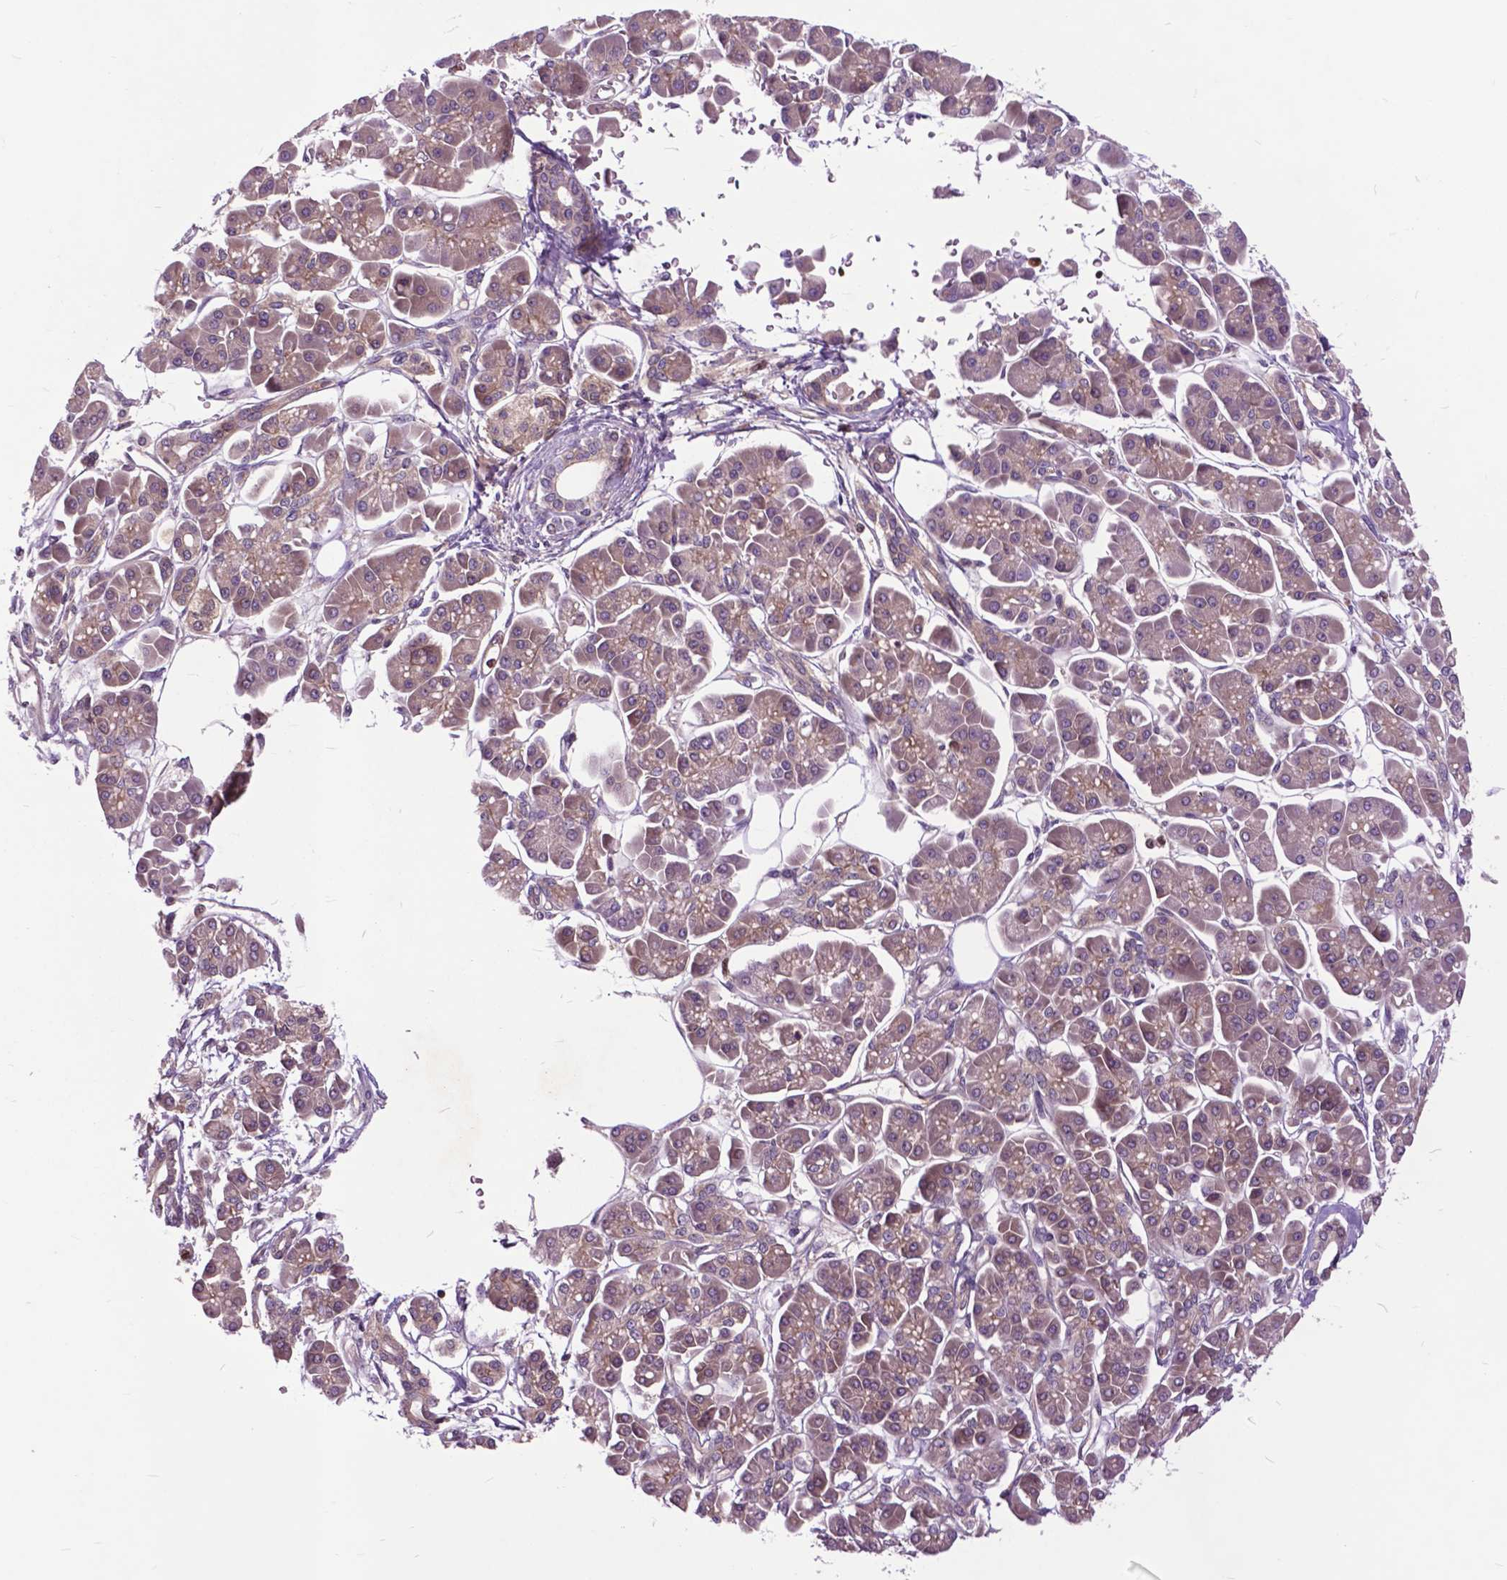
{"staining": {"intensity": "moderate", "quantity": ">75%", "location": "cytoplasmic/membranous"}, "tissue": "pancreatic cancer", "cell_type": "Tumor cells", "image_type": "cancer", "snomed": [{"axis": "morphology", "description": "Adenocarcinoma, NOS"}, {"axis": "topography", "description": "Pancreas"}], "caption": "DAB immunohistochemical staining of human pancreatic cancer (adenocarcinoma) reveals moderate cytoplasmic/membranous protein positivity in approximately >75% of tumor cells. (DAB IHC with brightfield microscopy, high magnification).", "gene": "ARAF", "patient": {"sex": "female", "age": 77}}